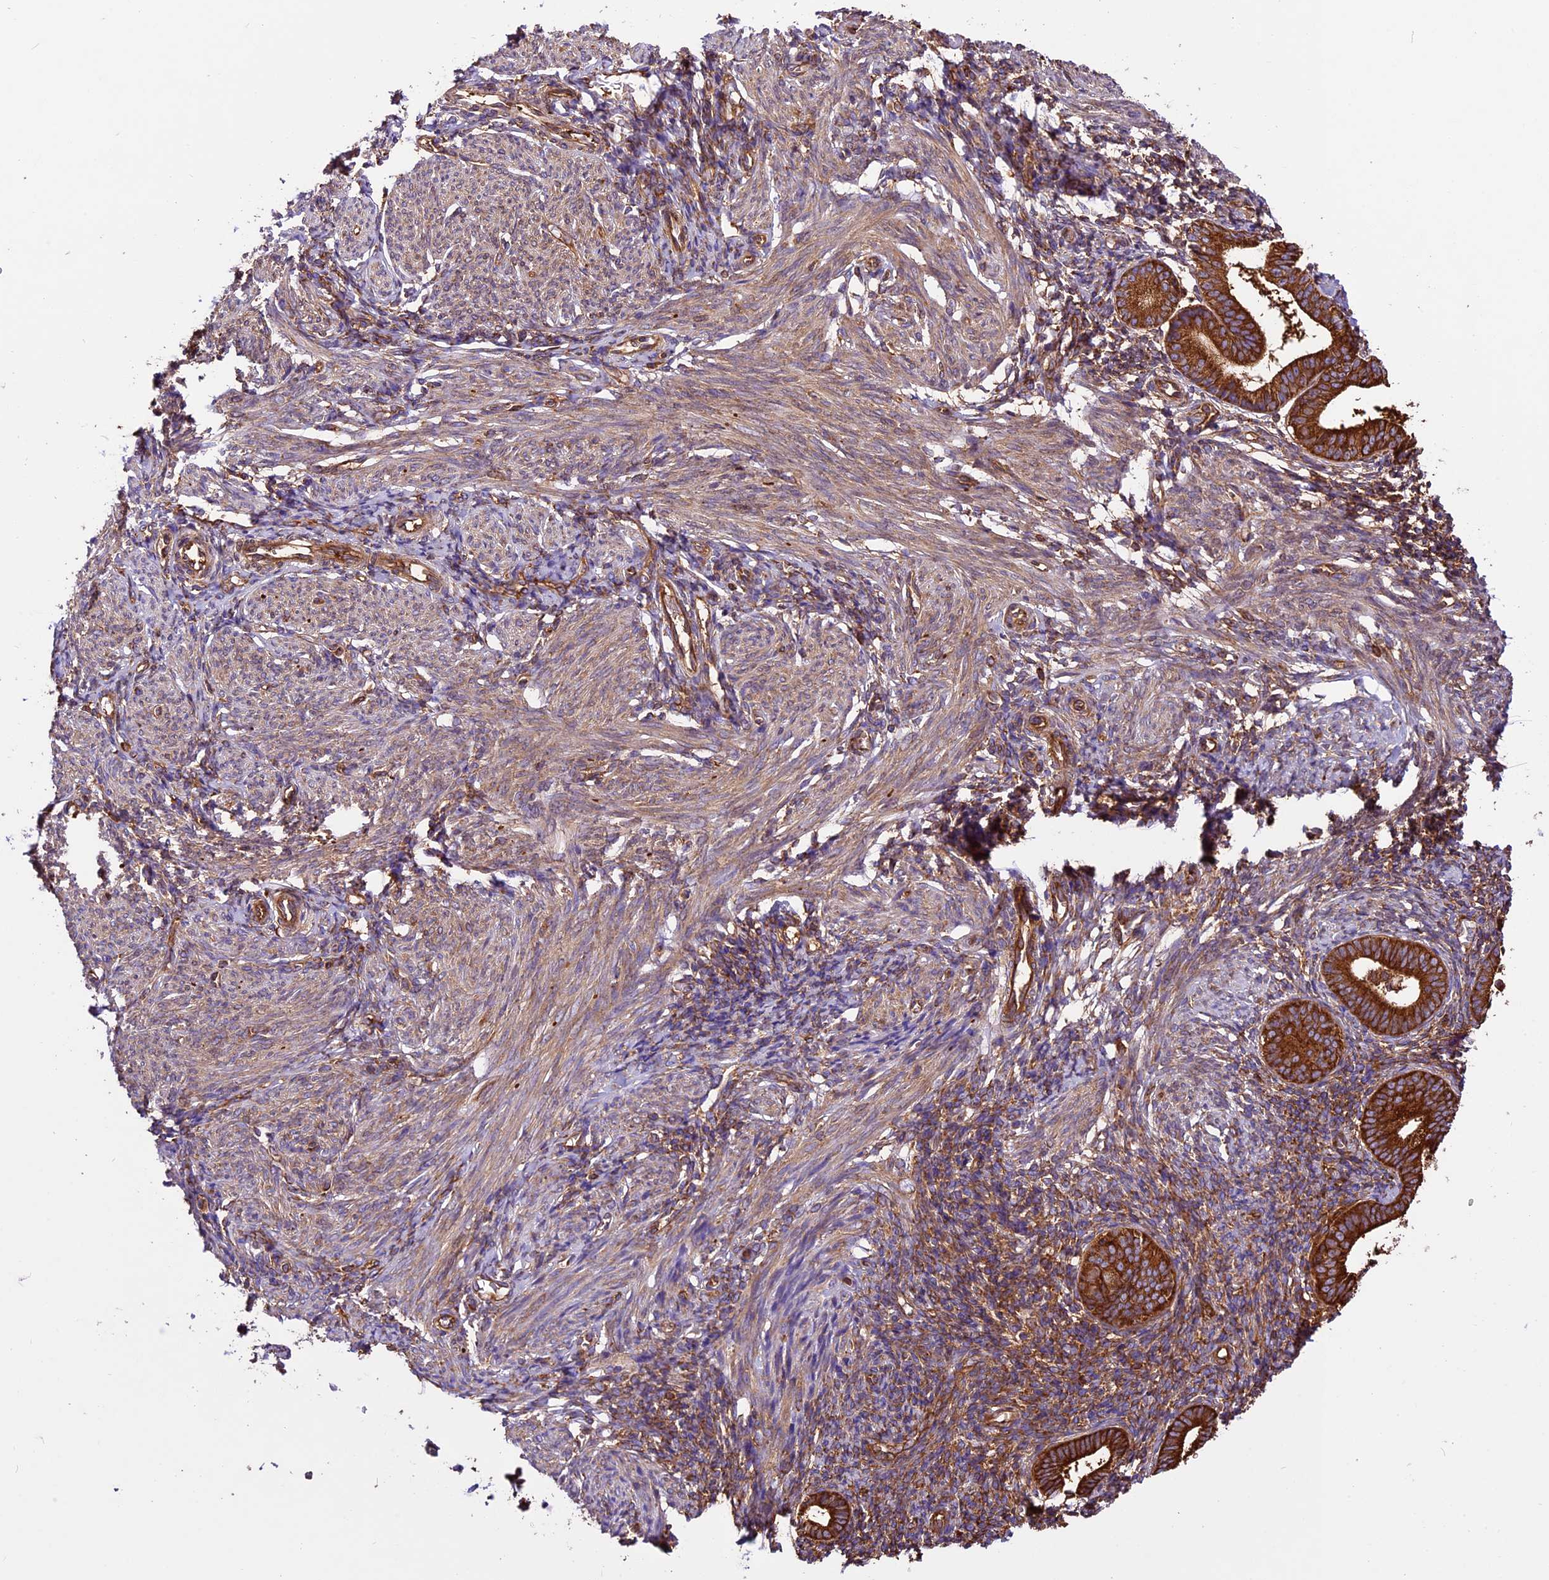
{"staining": {"intensity": "moderate", "quantity": "25%-75%", "location": "cytoplasmic/membranous"}, "tissue": "endometrium", "cell_type": "Cells in endometrial stroma", "image_type": "normal", "snomed": [{"axis": "morphology", "description": "Normal tissue, NOS"}, {"axis": "morphology", "description": "Adenocarcinoma, NOS"}, {"axis": "topography", "description": "Endometrium"}], "caption": "A micrograph of endometrium stained for a protein exhibits moderate cytoplasmic/membranous brown staining in cells in endometrial stroma. The staining is performed using DAB brown chromogen to label protein expression. The nuclei are counter-stained blue using hematoxylin.", "gene": "KARS1", "patient": {"sex": "female", "age": 57}}